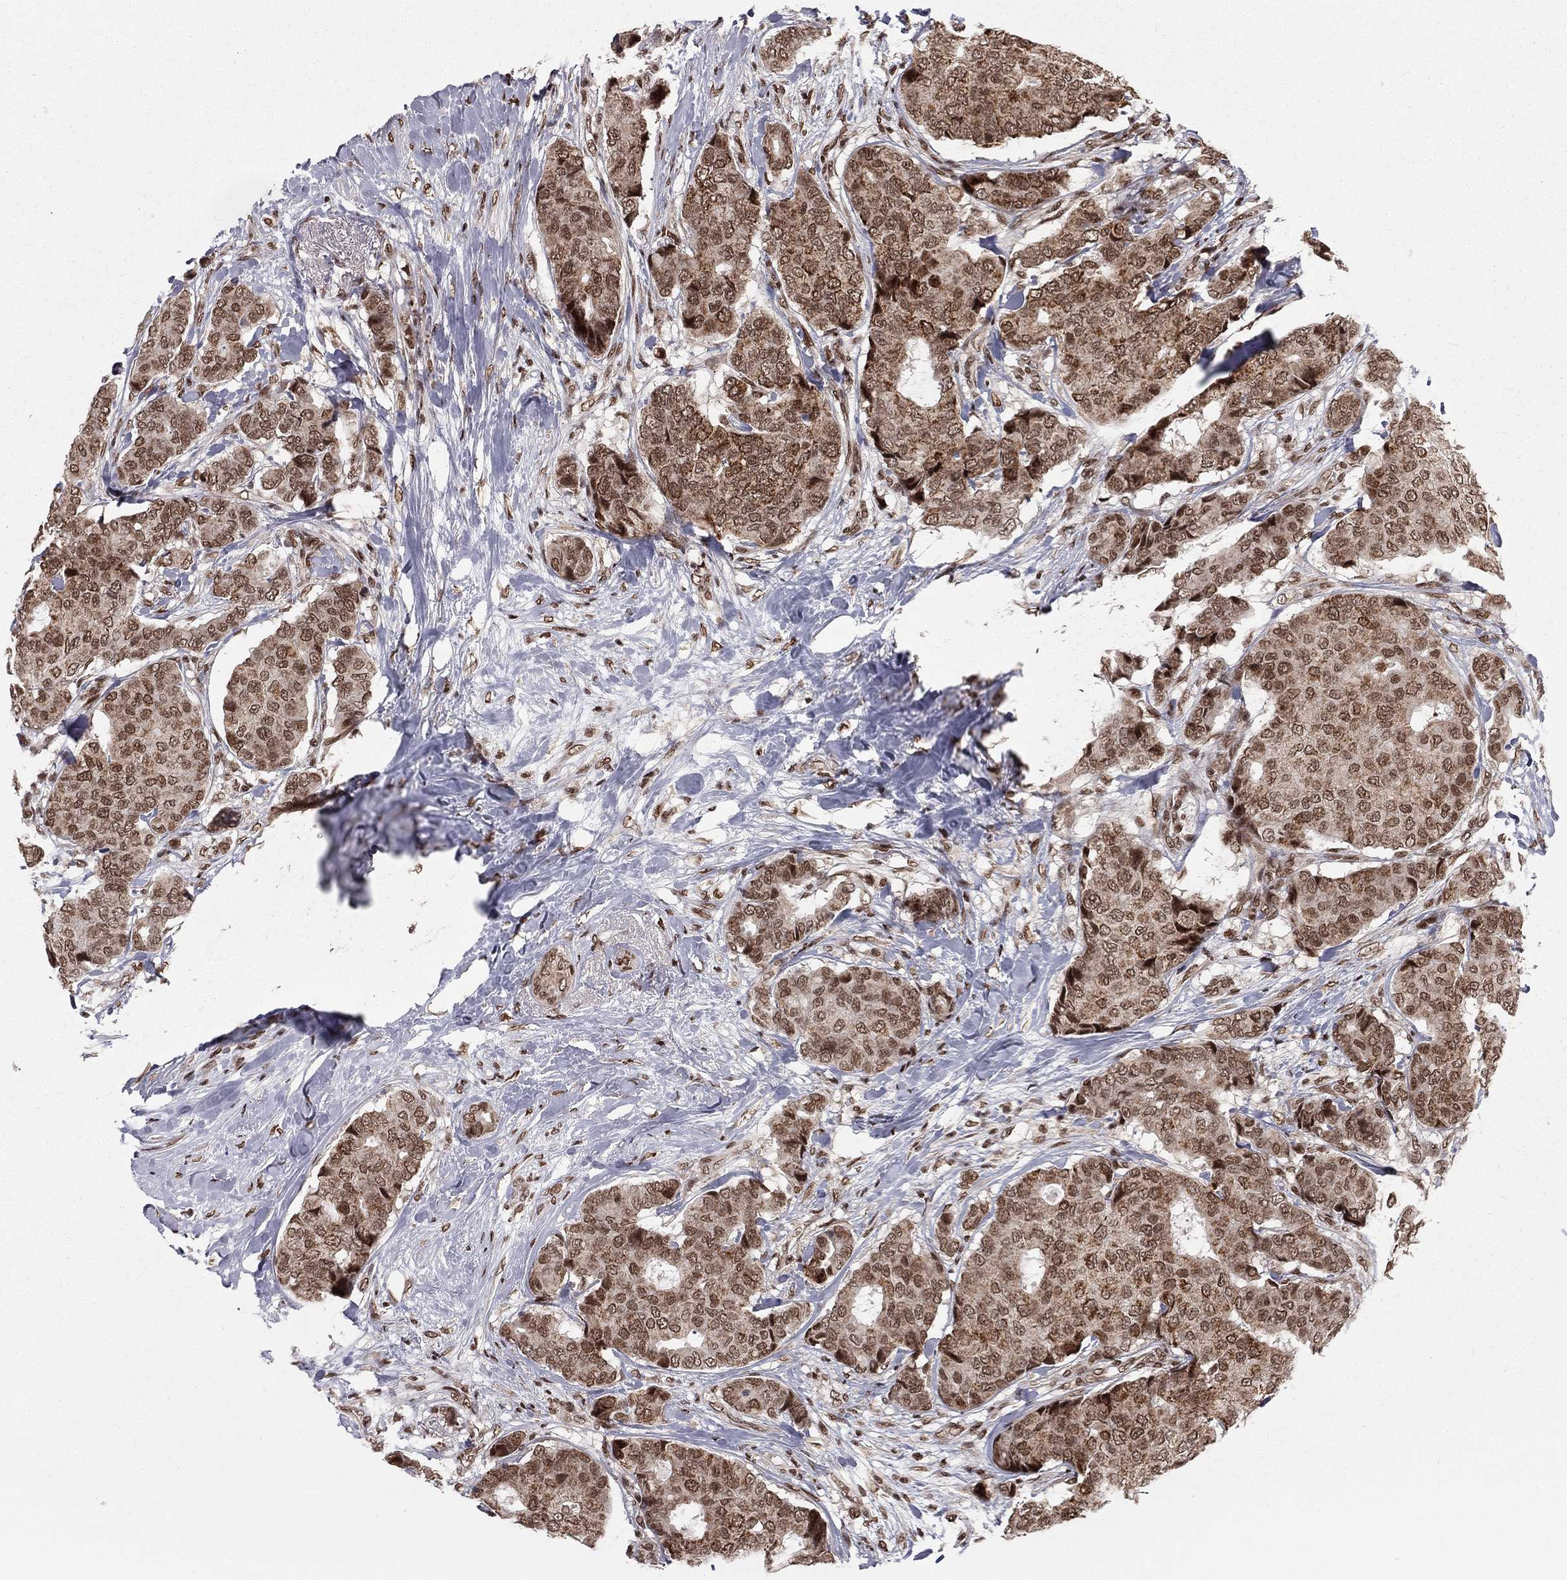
{"staining": {"intensity": "moderate", "quantity": ">75%", "location": "nuclear"}, "tissue": "breast cancer", "cell_type": "Tumor cells", "image_type": "cancer", "snomed": [{"axis": "morphology", "description": "Duct carcinoma"}, {"axis": "topography", "description": "Breast"}], "caption": "IHC staining of breast cancer (invasive ductal carcinoma), which demonstrates medium levels of moderate nuclear expression in approximately >75% of tumor cells indicating moderate nuclear protein expression. The staining was performed using DAB (3,3'-diaminobenzidine) (brown) for protein detection and nuclei were counterstained in hematoxylin (blue).", "gene": "NFYB", "patient": {"sex": "female", "age": 75}}